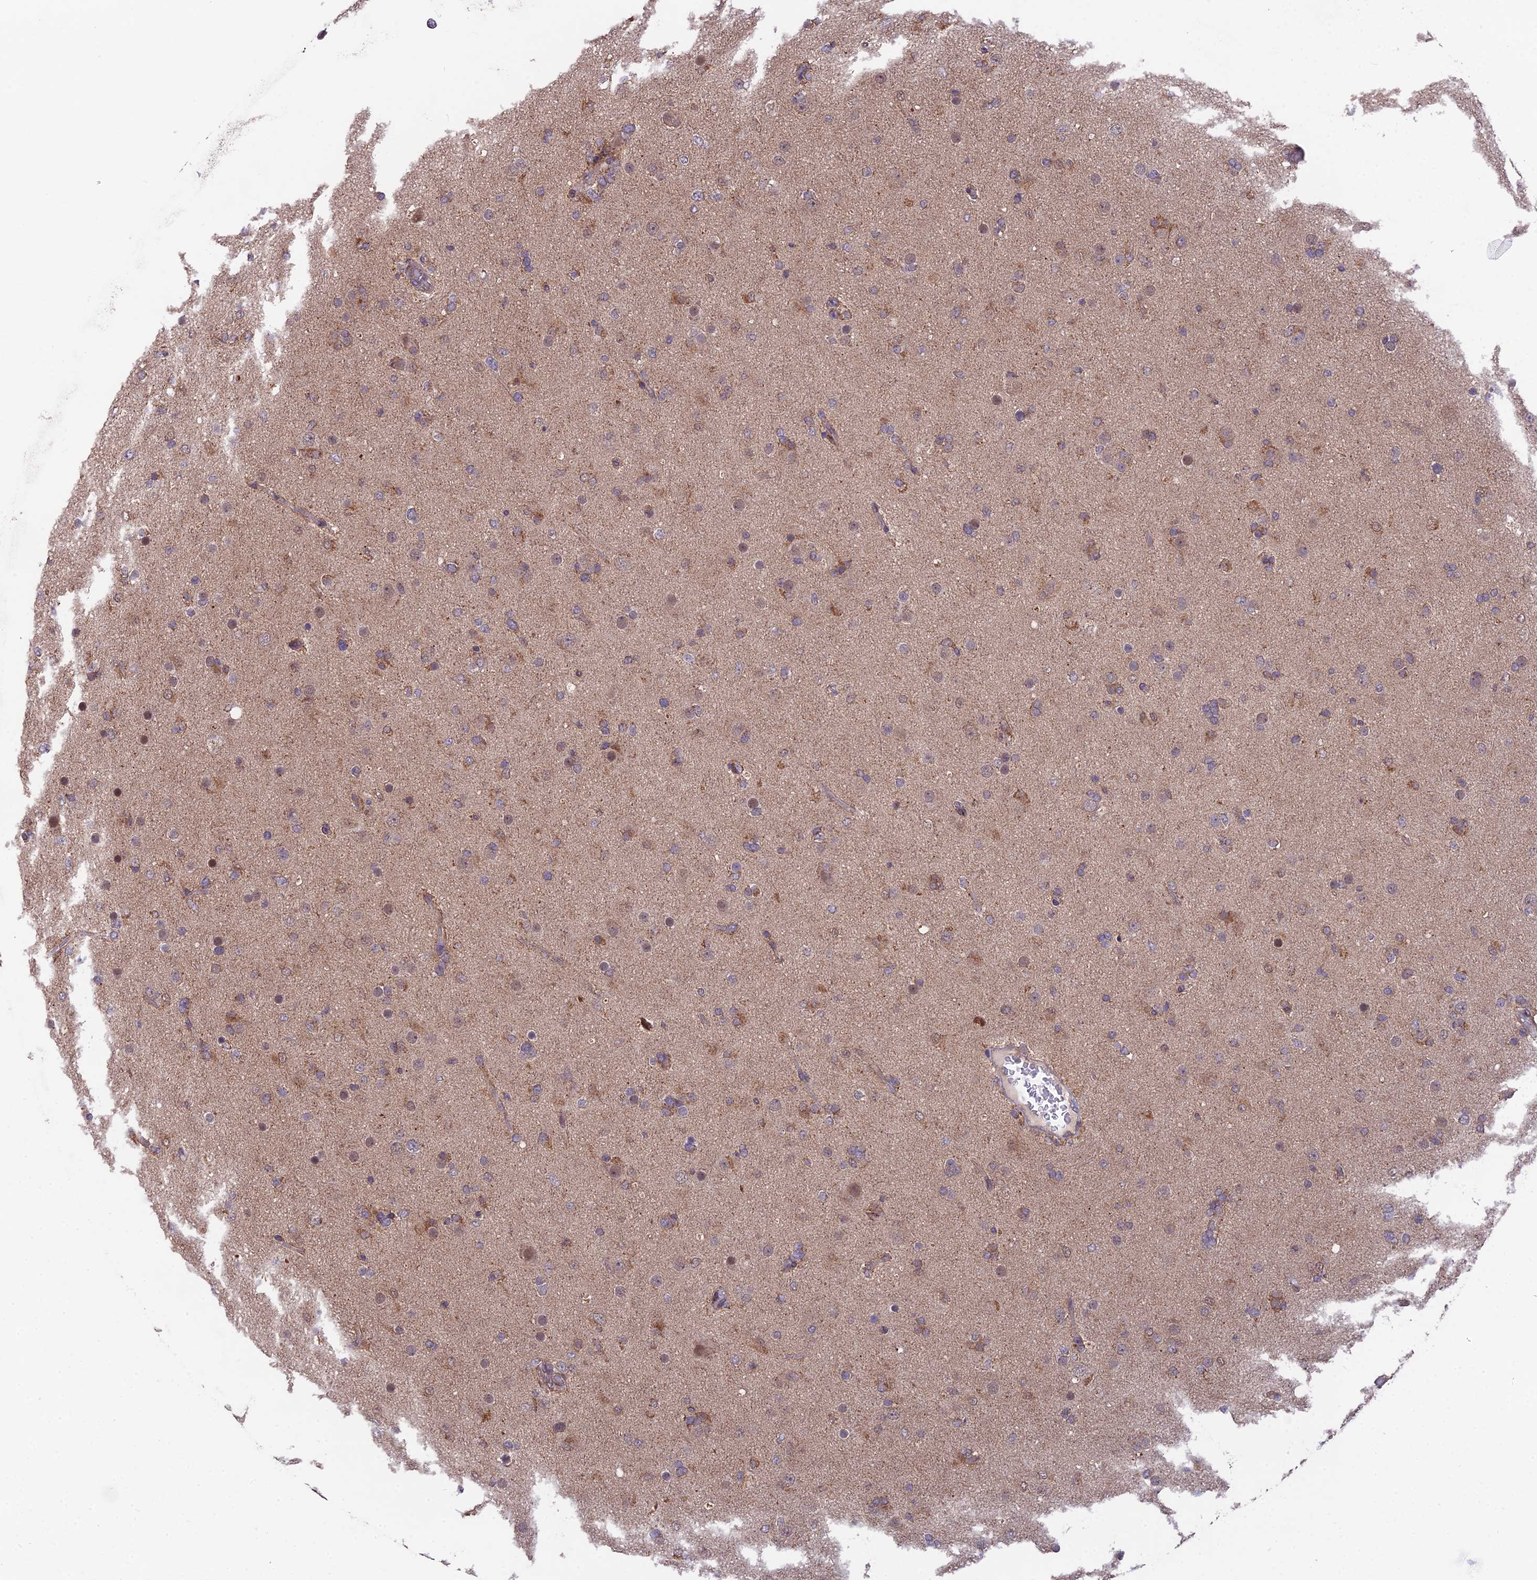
{"staining": {"intensity": "moderate", "quantity": "<25%", "location": "cytoplasmic/membranous"}, "tissue": "glioma", "cell_type": "Tumor cells", "image_type": "cancer", "snomed": [{"axis": "morphology", "description": "Glioma, malignant, Low grade"}, {"axis": "topography", "description": "Brain"}], "caption": "A brown stain labels moderate cytoplasmic/membranous expression of a protein in low-grade glioma (malignant) tumor cells.", "gene": "CYP2R1", "patient": {"sex": "male", "age": 65}}